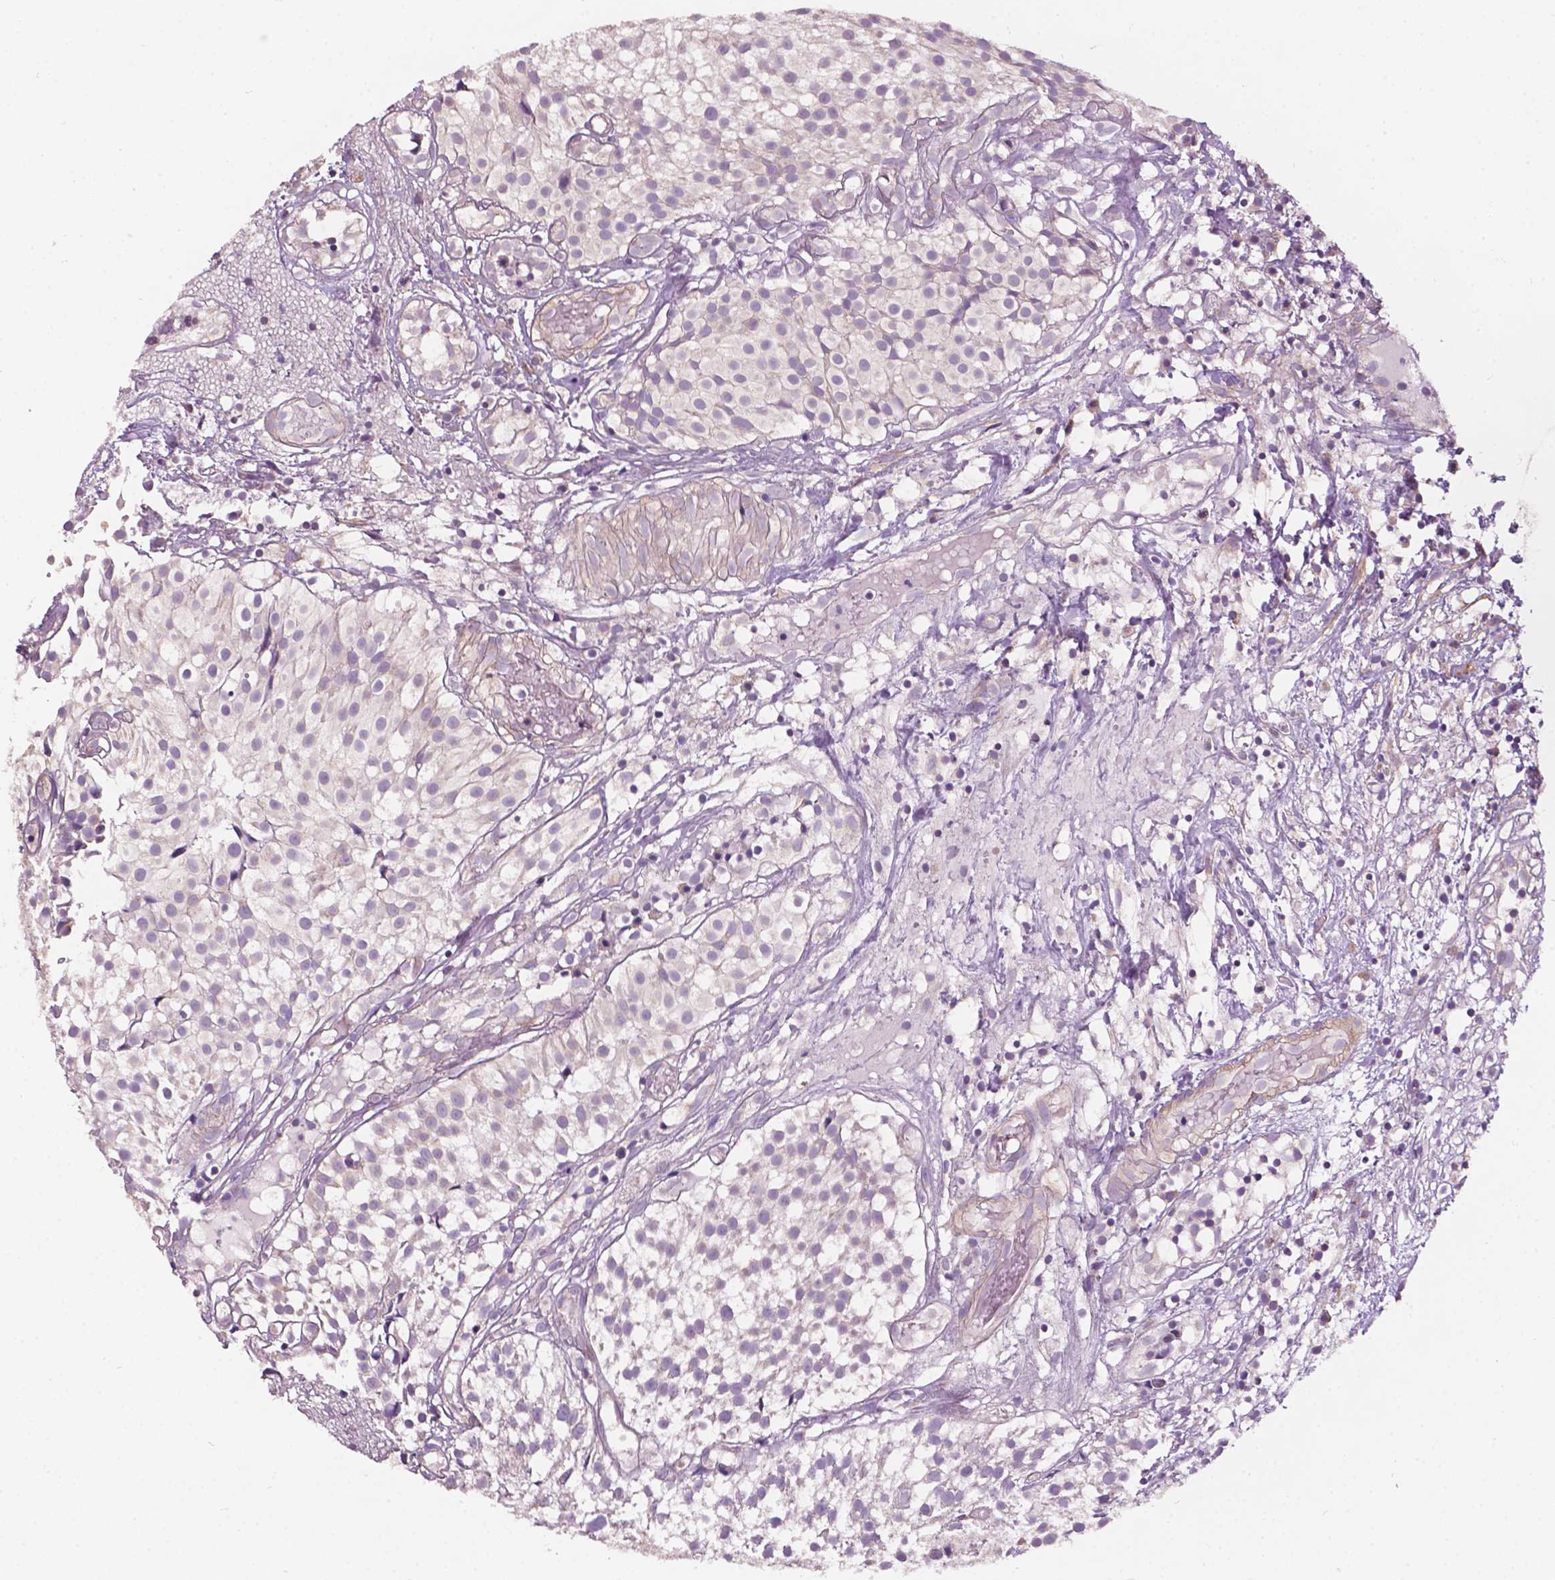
{"staining": {"intensity": "negative", "quantity": "none", "location": "none"}, "tissue": "urothelial cancer", "cell_type": "Tumor cells", "image_type": "cancer", "snomed": [{"axis": "morphology", "description": "Urothelial carcinoma, Low grade"}, {"axis": "topography", "description": "Urinary bladder"}], "caption": "Immunohistochemistry micrograph of human low-grade urothelial carcinoma stained for a protein (brown), which reveals no staining in tumor cells.", "gene": "NDUFA10", "patient": {"sex": "male", "age": 79}}